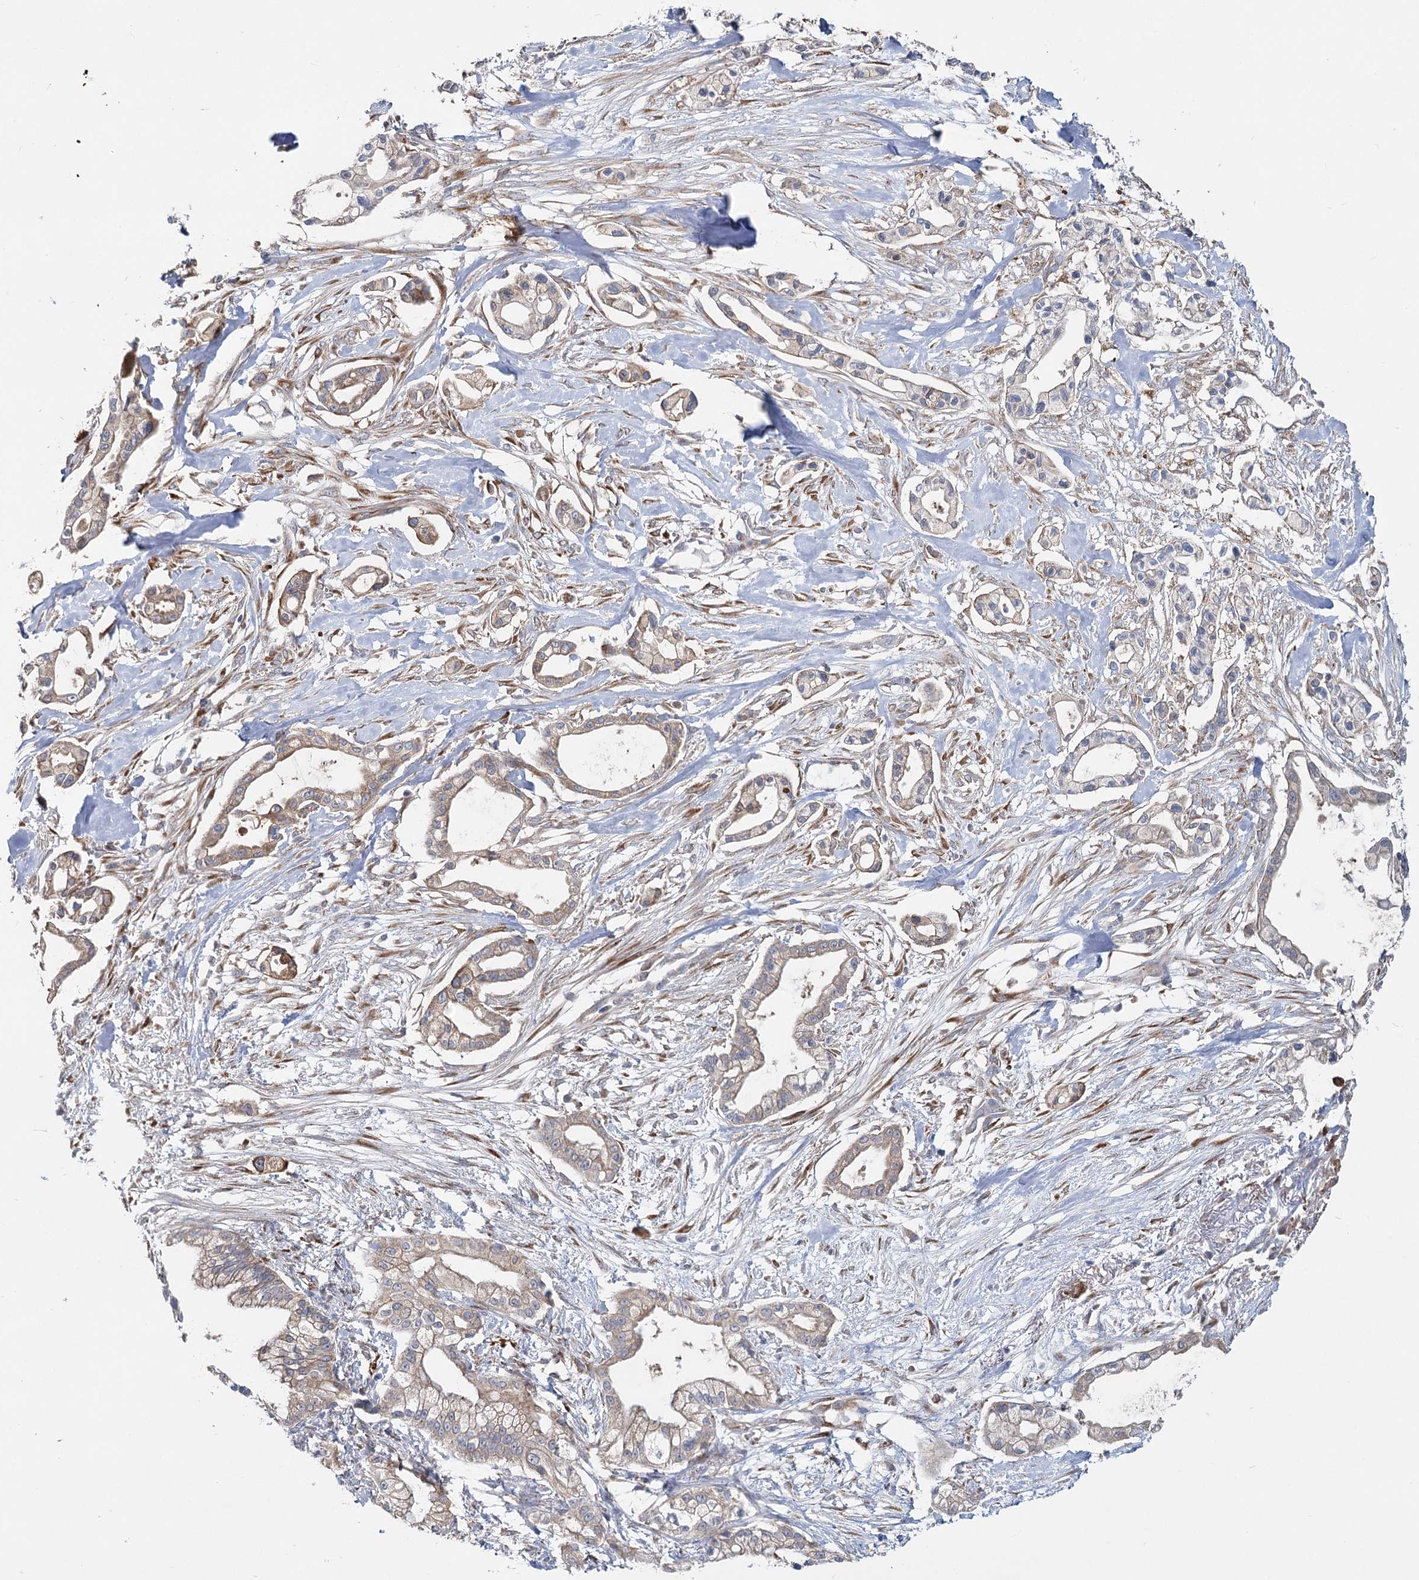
{"staining": {"intensity": "weak", "quantity": "25%-75%", "location": "cytoplasmic/membranous"}, "tissue": "pancreatic cancer", "cell_type": "Tumor cells", "image_type": "cancer", "snomed": [{"axis": "morphology", "description": "Adenocarcinoma, NOS"}, {"axis": "topography", "description": "Pancreas"}], "caption": "Protein staining of pancreatic cancer (adenocarcinoma) tissue shows weak cytoplasmic/membranous positivity in approximately 25%-75% of tumor cells.", "gene": "CIB4", "patient": {"sex": "male", "age": 68}}